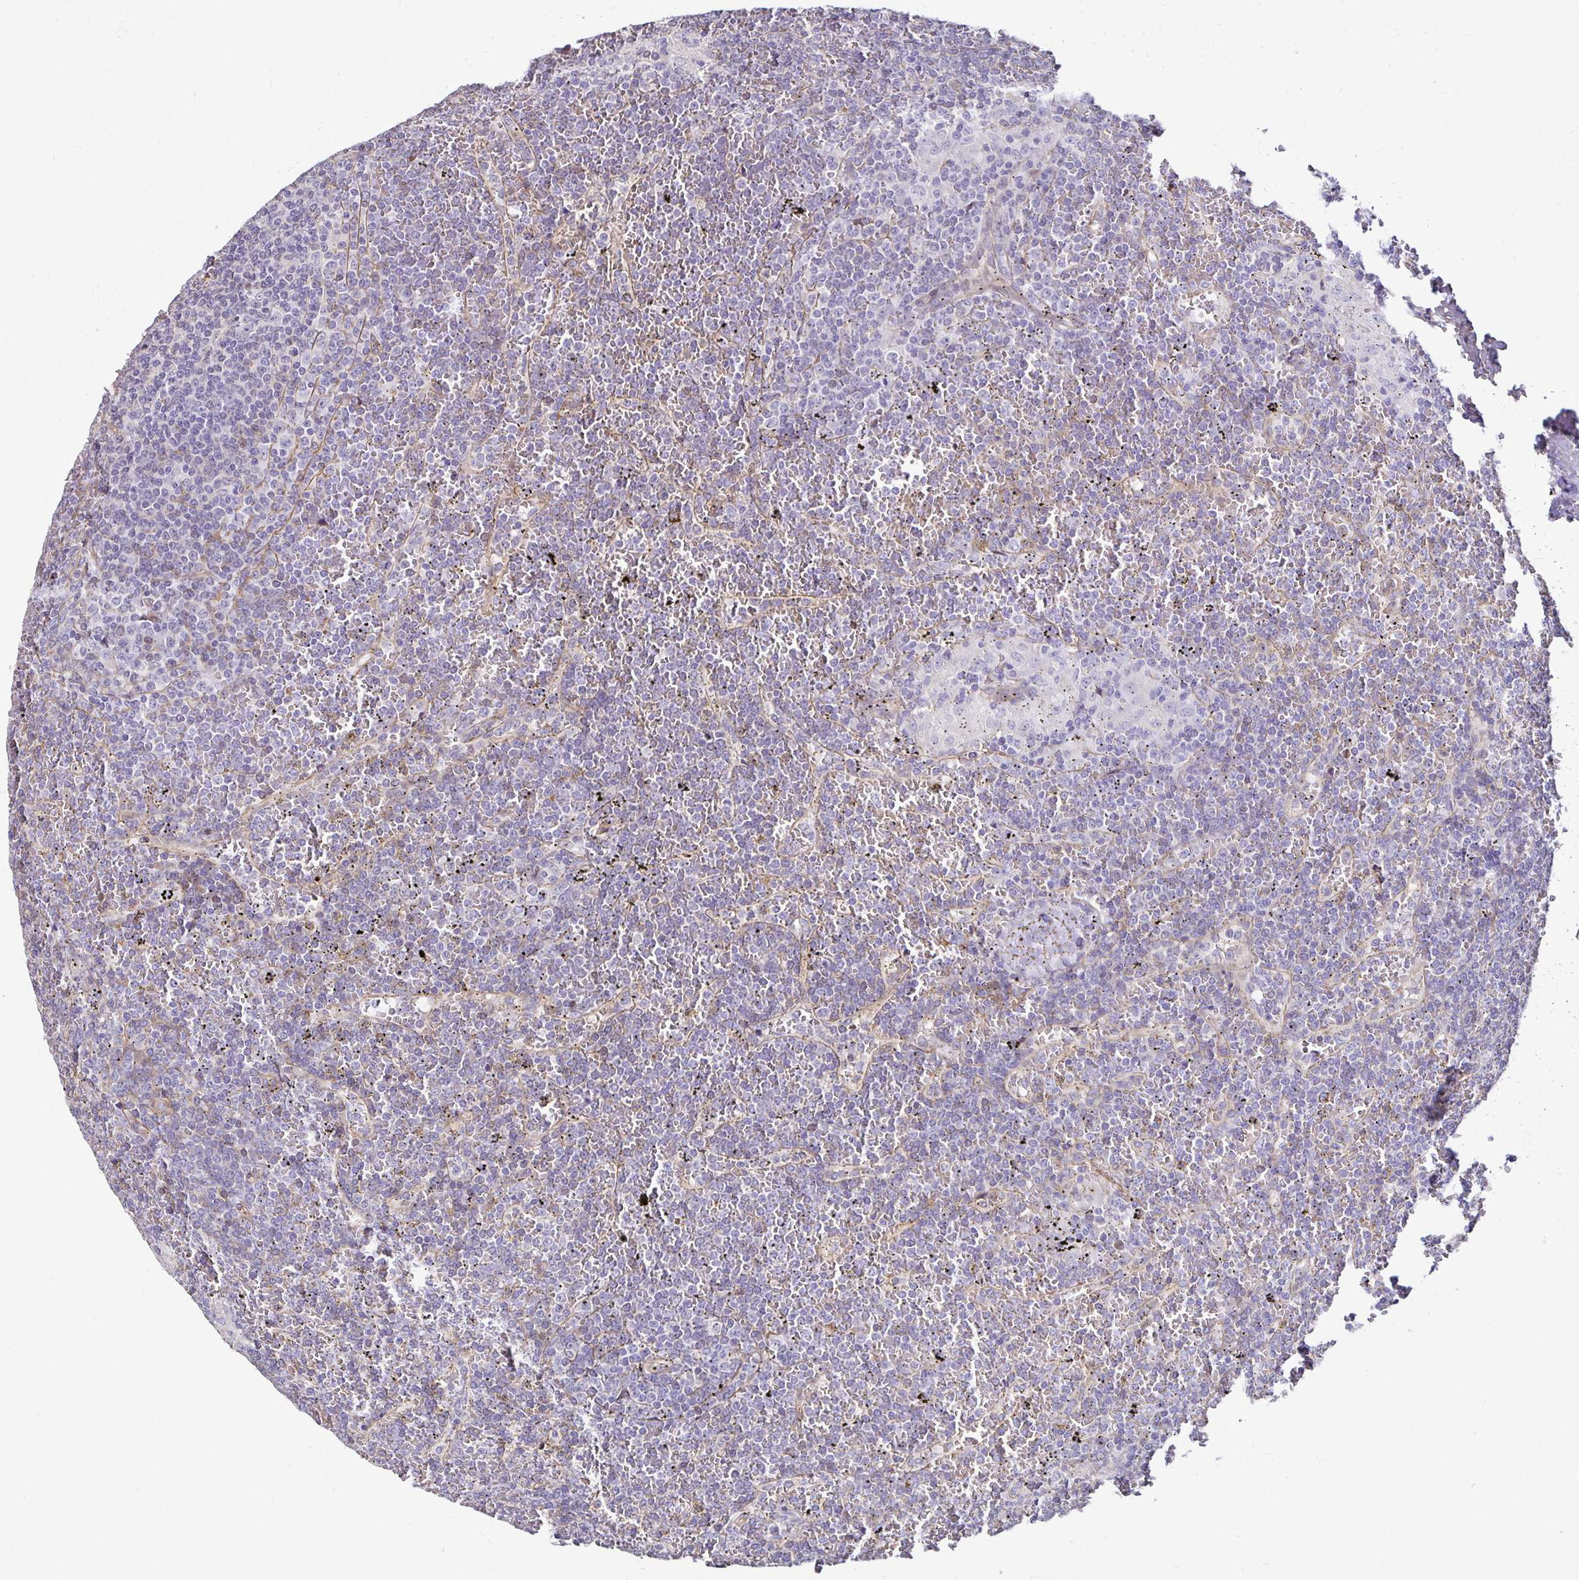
{"staining": {"intensity": "negative", "quantity": "none", "location": "none"}, "tissue": "lymphoma", "cell_type": "Tumor cells", "image_type": "cancer", "snomed": [{"axis": "morphology", "description": "Malignant lymphoma, non-Hodgkin's type, Low grade"}, {"axis": "topography", "description": "Spleen"}], "caption": "This is an immunohistochemistry (IHC) histopathology image of low-grade malignant lymphoma, non-Hodgkin's type. There is no staining in tumor cells.", "gene": "ITGB1", "patient": {"sex": "female", "age": 19}}